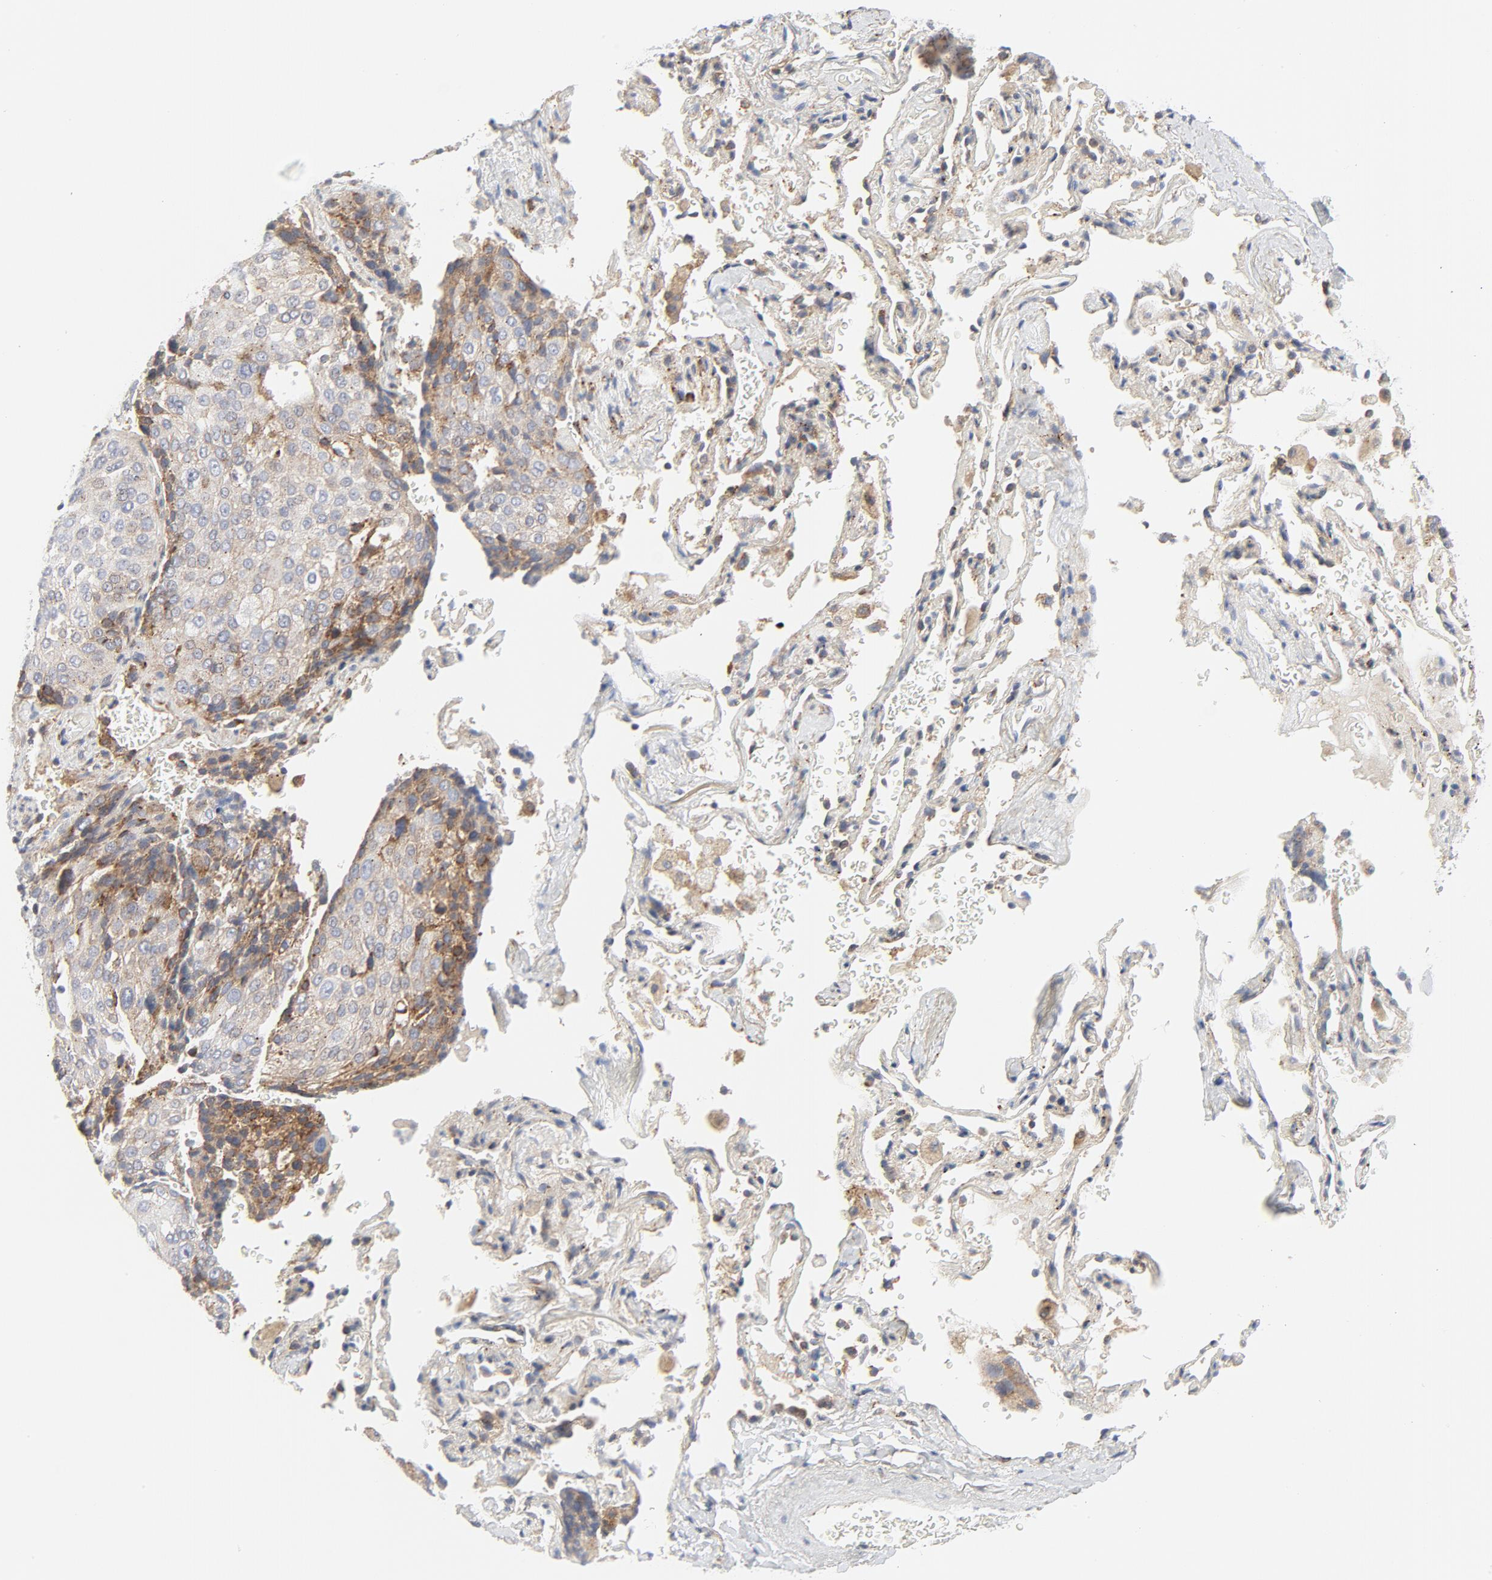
{"staining": {"intensity": "moderate", "quantity": ">75%", "location": "cytoplasmic/membranous"}, "tissue": "lung cancer", "cell_type": "Tumor cells", "image_type": "cancer", "snomed": [{"axis": "morphology", "description": "Squamous cell carcinoma, NOS"}, {"axis": "topography", "description": "Lung"}], "caption": "Tumor cells exhibit medium levels of moderate cytoplasmic/membranous staining in about >75% of cells in lung cancer. Immunohistochemistry stains the protein of interest in brown and the nuclei are stained blue.", "gene": "LRP6", "patient": {"sex": "male", "age": 54}}